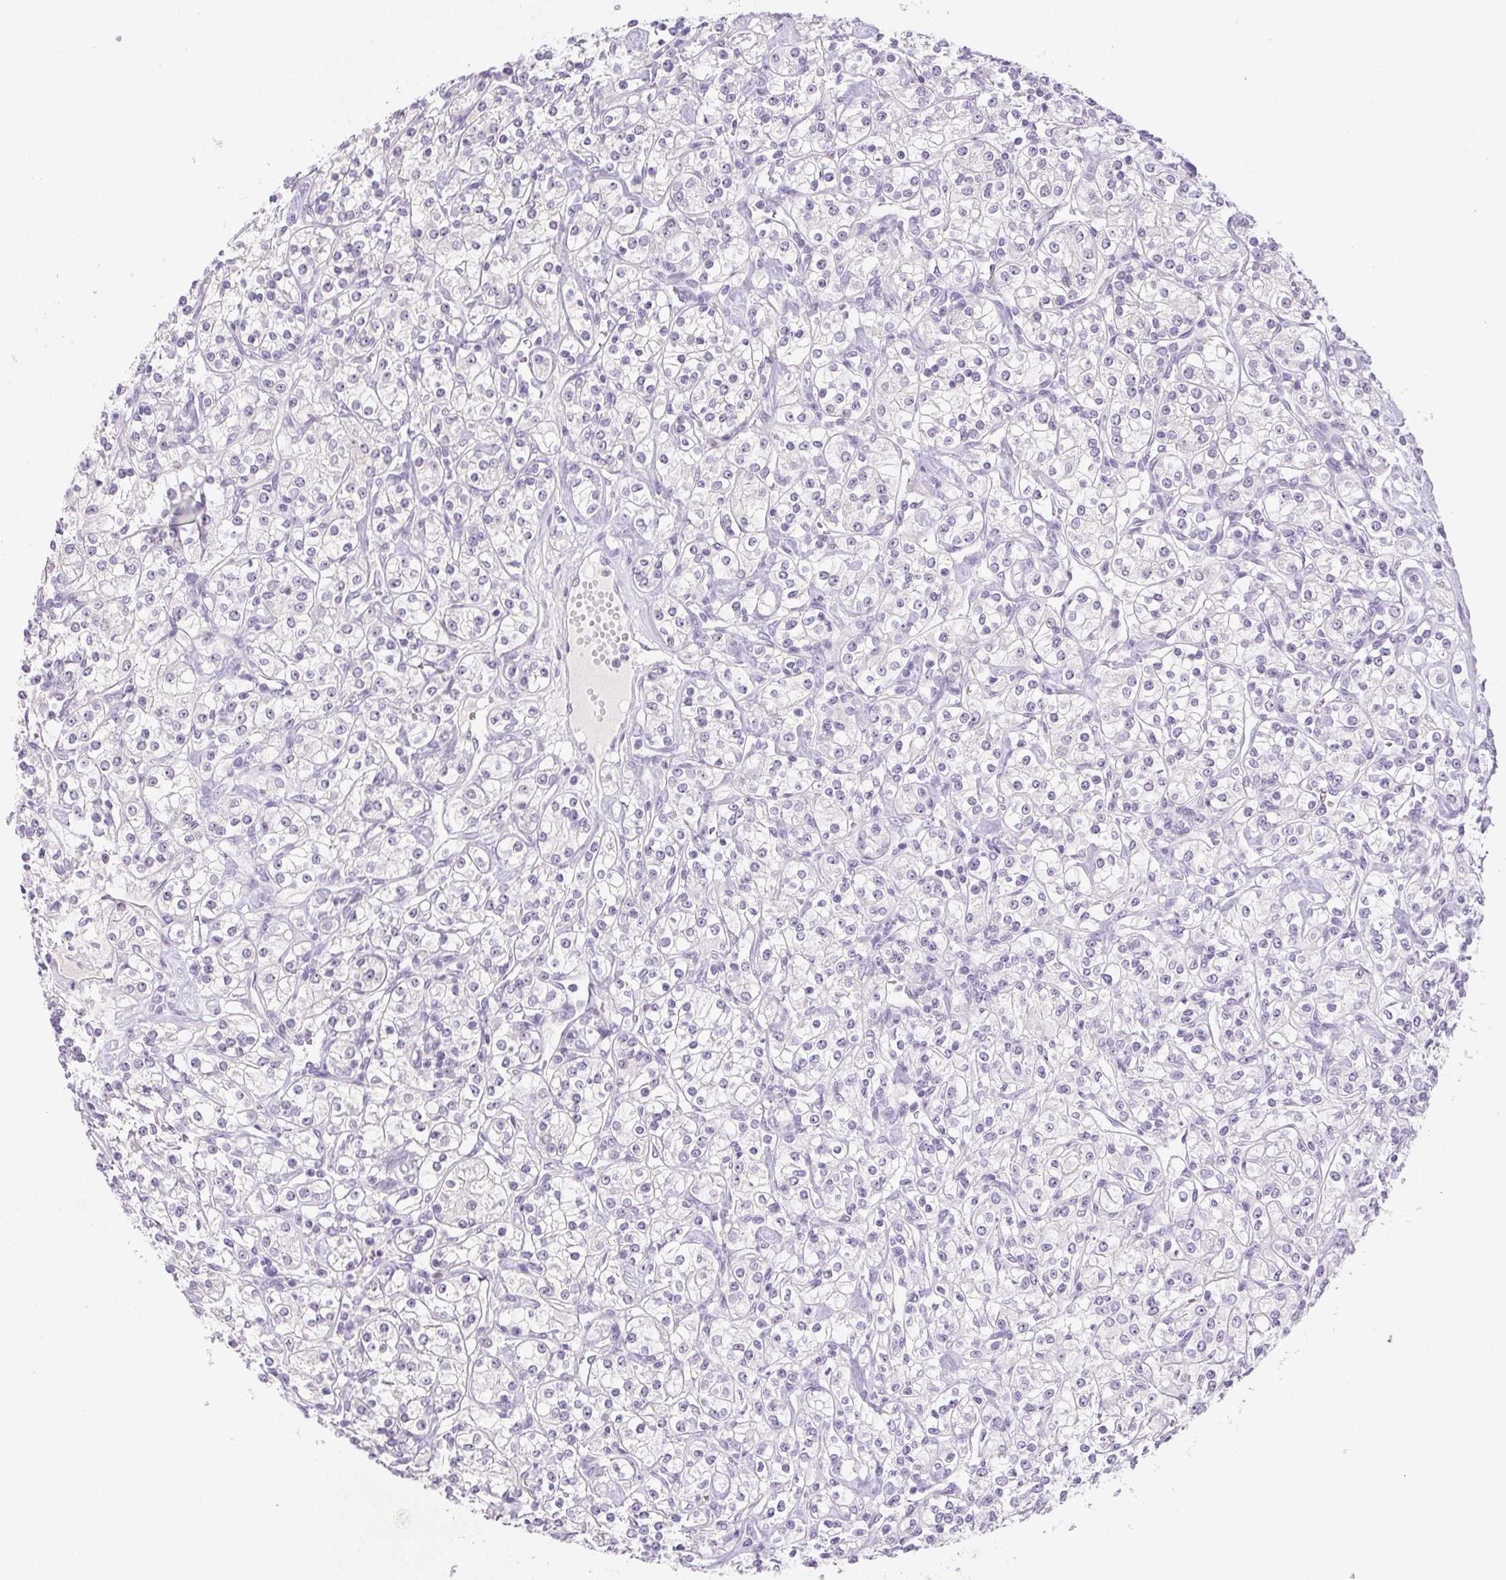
{"staining": {"intensity": "negative", "quantity": "none", "location": "none"}, "tissue": "renal cancer", "cell_type": "Tumor cells", "image_type": "cancer", "snomed": [{"axis": "morphology", "description": "Adenocarcinoma, NOS"}, {"axis": "topography", "description": "Kidney"}], "caption": "Immunohistochemical staining of human renal cancer demonstrates no significant positivity in tumor cells.", "gene": "ST8SIA3", "patient": {"sex": "male", "age": 77}}